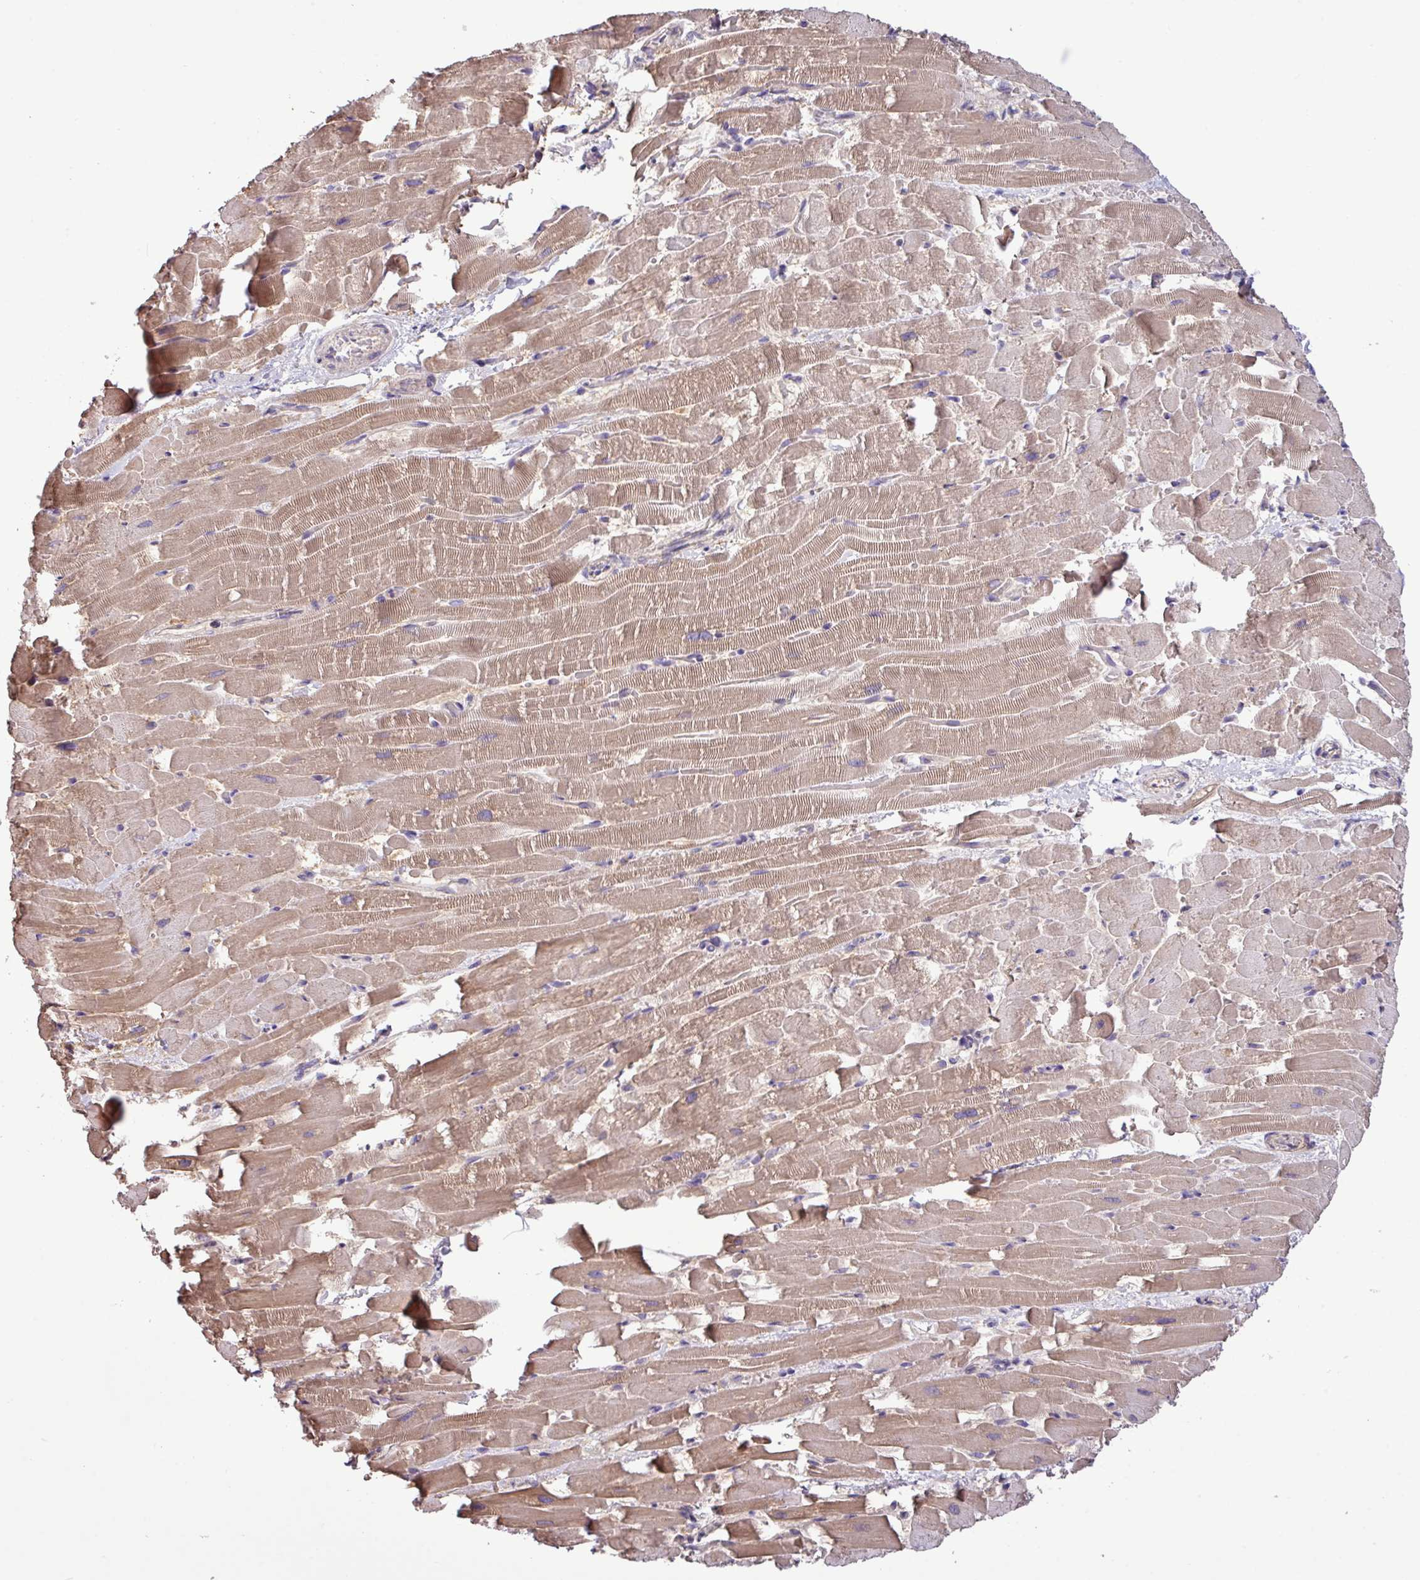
{"staining": {"intensity": "moderate", "quantity": ">75%", "location": "cytoplasmic/membranous"}, "tissue": "heart muscle", "cell_type": "Cardiomyocytes", "image_type": "normal", "snomed": [{"axis": "morphology", "description": "Normal tissue, NOS"}, {"axis": "topography", "description": "Heart"}], "caption": "Protein analysis of normal heart muscle displays moderate cytoplasmic/membranous expression in approximately >75% of cardiomyocytes.", "gene": "TMEM62", "patient": {"sex": "male", "age": 37}}